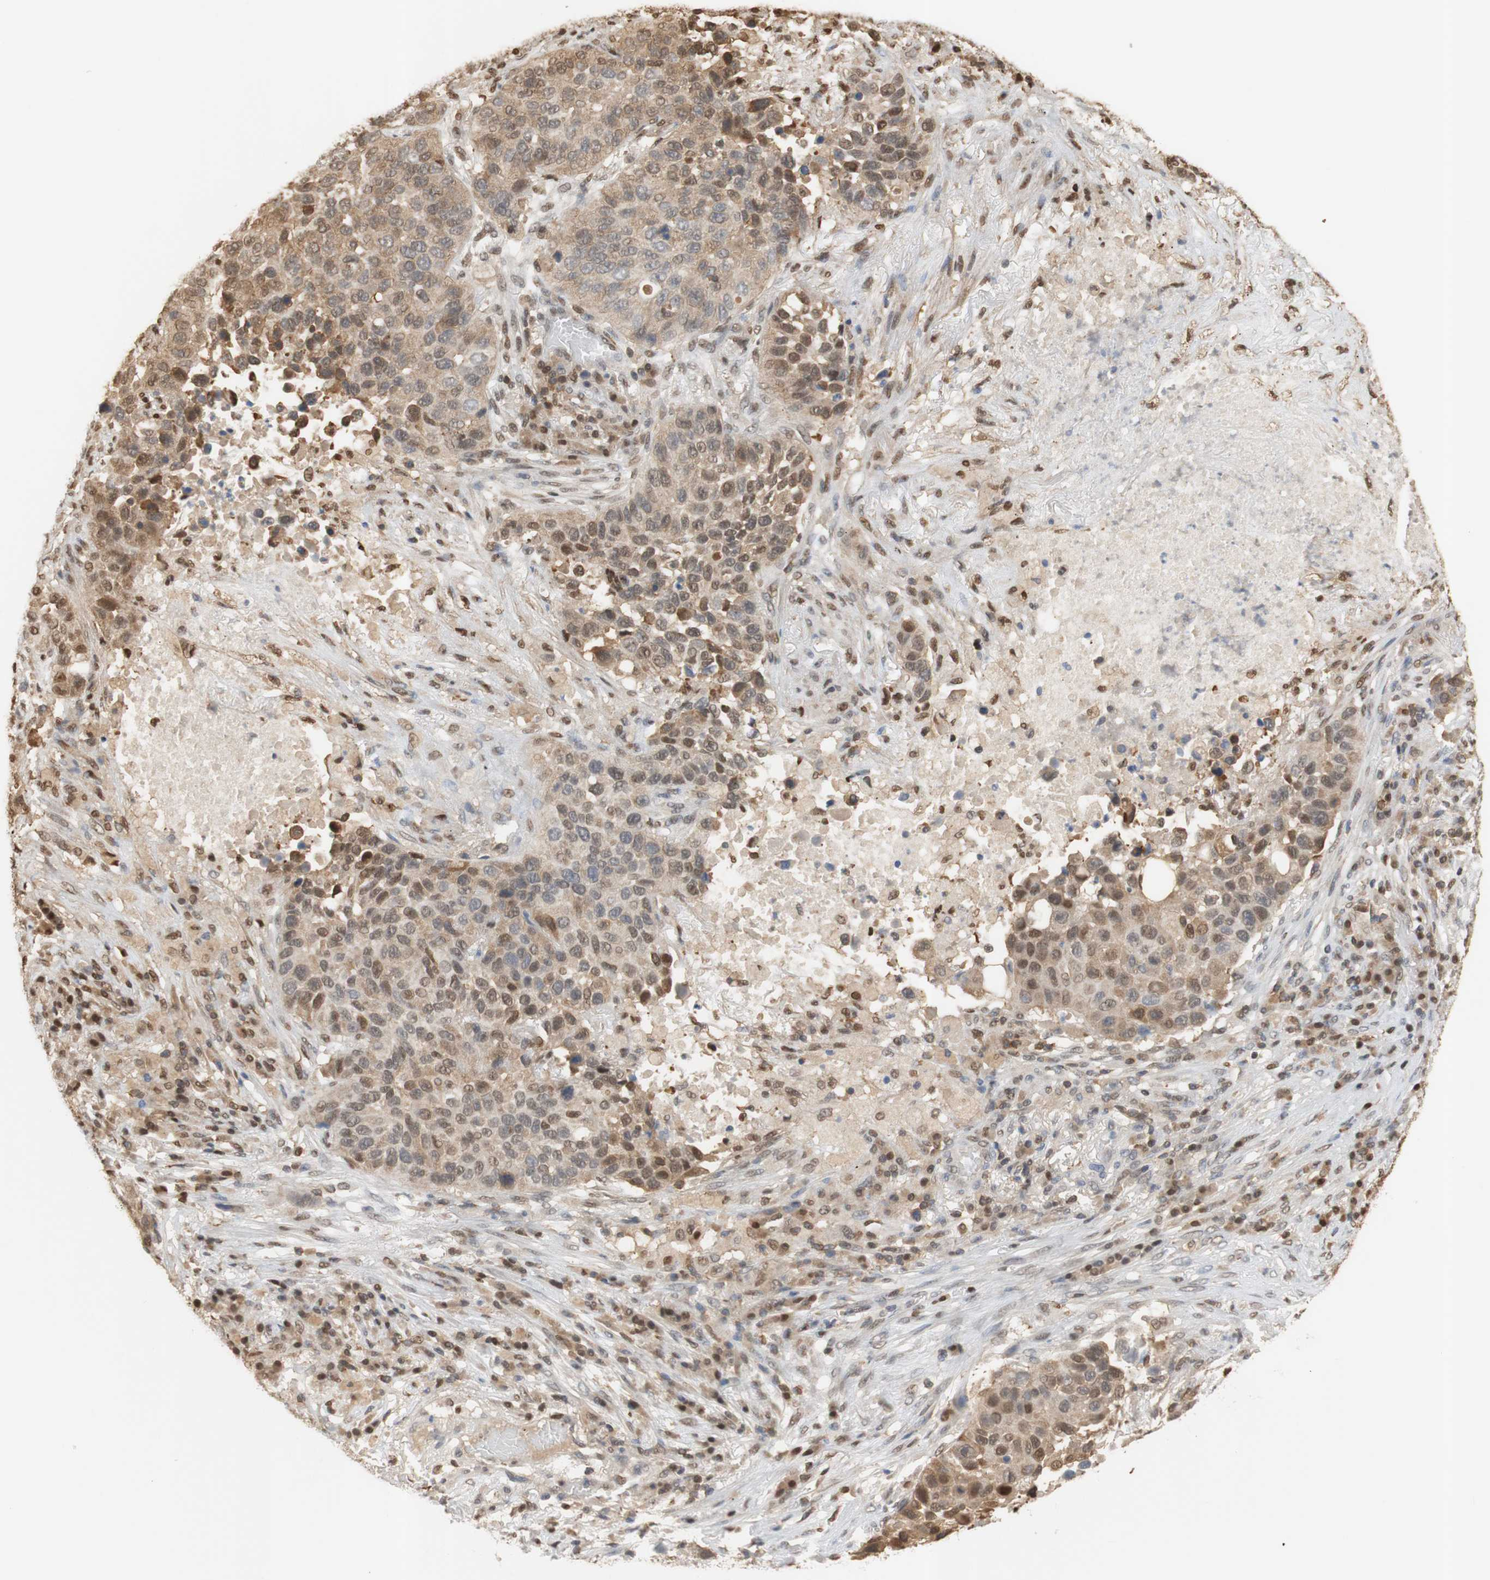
{"staining": {"intensity": "moderate", "quantity": ">75%", "location": "cytoplasmic/membranous,nuclear"}, "tissue": "lung cancer", "cell_type": "Tumor cells", "image_type": "cancer", "snomed": [{"axis": "morphology", "description": "Squamous cell carcinoma, NOS"}, {"axis": "topography", "description": "Lung"}], "caption": "Tumor cells exhibit medium levels of moderate cytoplasmic/membranous and nuclear staining in approximately >75% of cells in human lung squamous cell carcinoma.", "gene": "NAP1L4", "patient": {"sex": "male", "age": 57}}